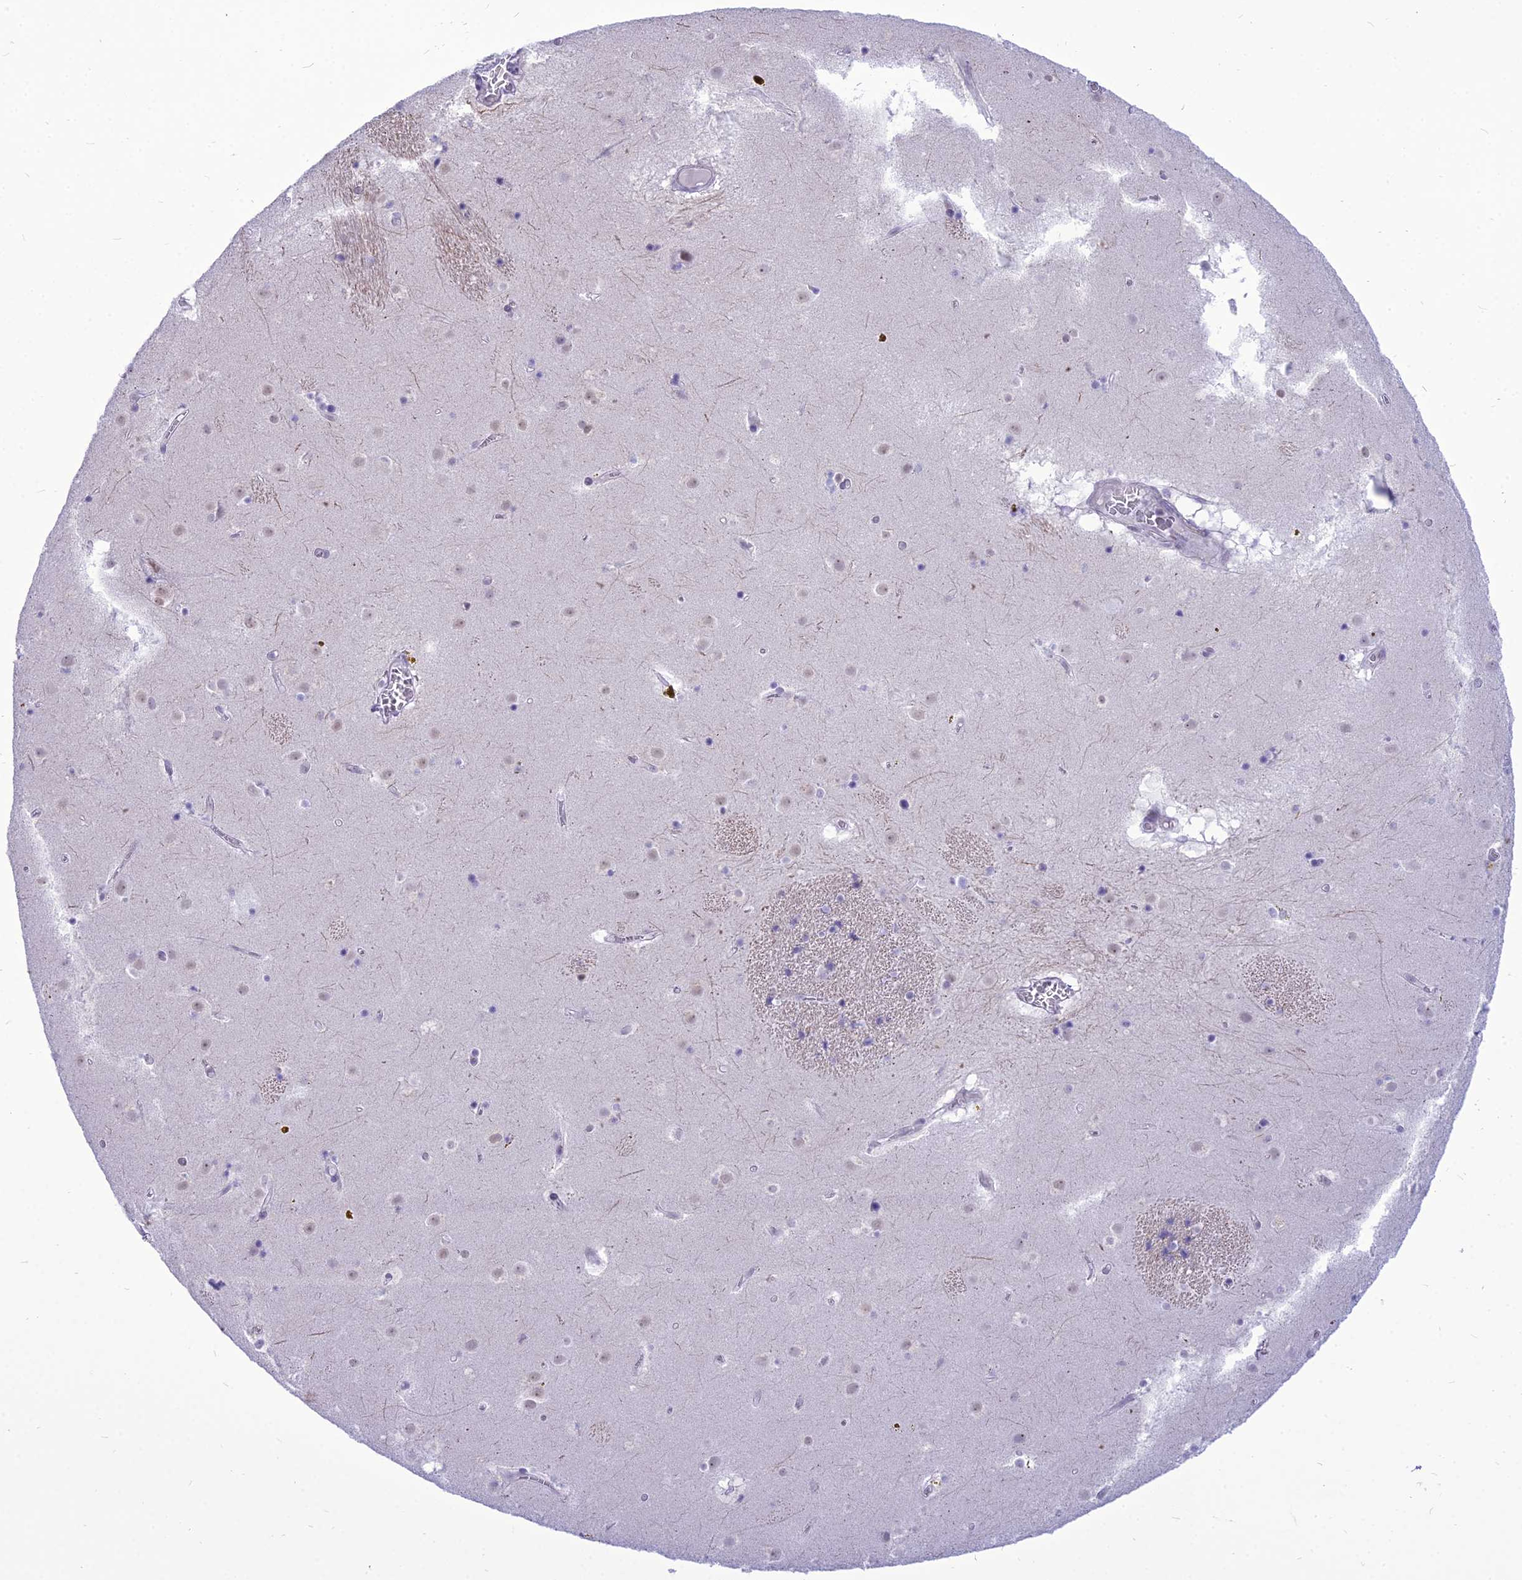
{"staining": {"intensity": "negative", "quantity": "none", "location": "none"}, "tissue": "caudate", "cell_type": "Glial cells", "image_type": "normal", "snomed": [{"axis": "morphology", "description": "Normal tissue, NOS"}, {"axis": "topography", "description": "Lateral ventricle wall"}], "caption": "An image of human caudate is negative for staining in glial cells. (Immunohistochemistry, brightfield microscopy, high magnification).", "gene": "DHX40", "patient": {"sex": "male", "age": 70}}